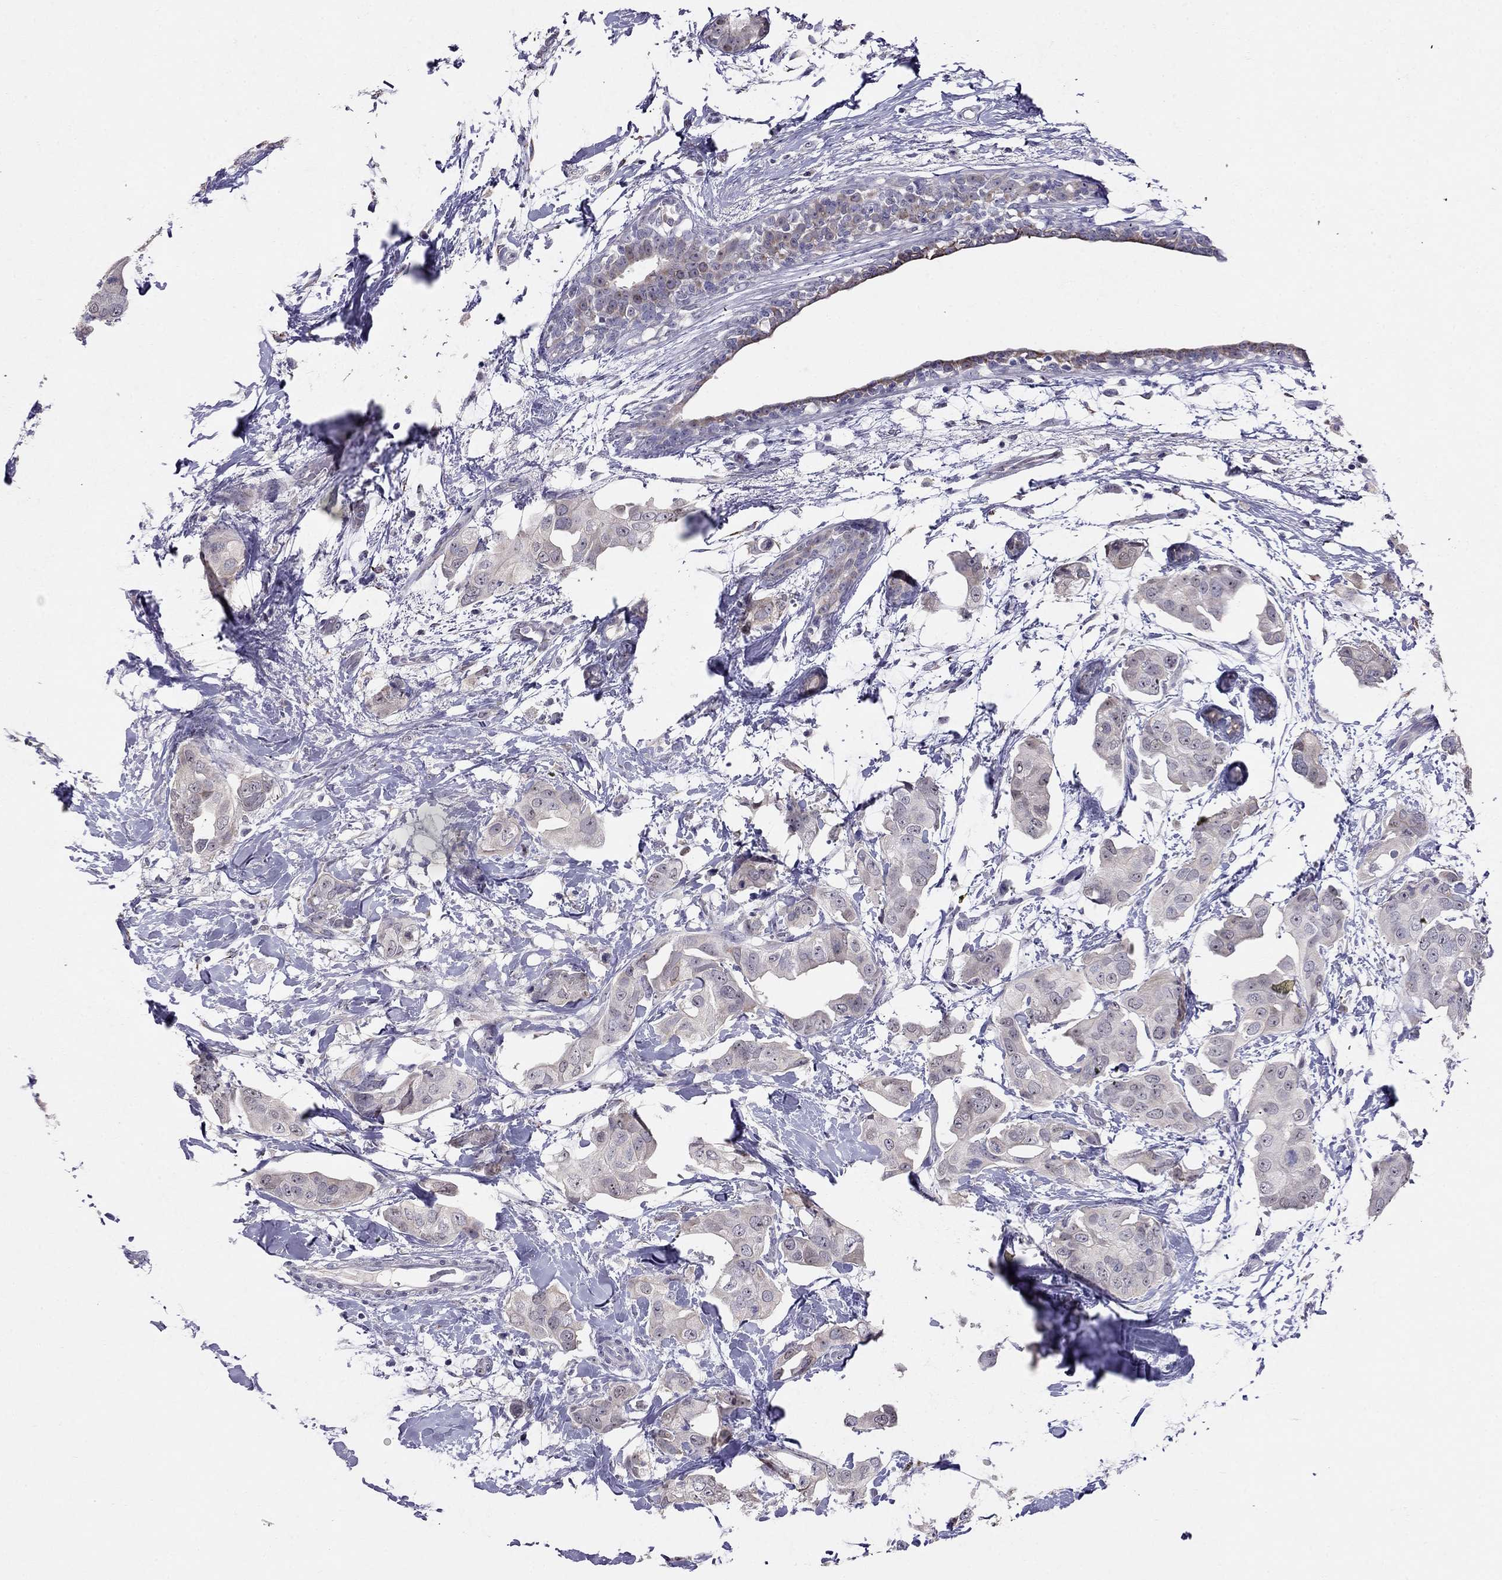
{"staining": {"intensity": "negative", "quantity": "none", "location": "none"}, "tissue": "breast cancer", "cell_type": "Tumor cells", "image_type": "cancer", "snomed": [{"axis": "morphology", "description": "Normal tissue, NOS"}, {"axis": "morphology", "description": "Duct carcinoma"}, {"axis": "topography", "description": "Breast"}], "caption": "This image is of breast intraductal carcinoma stained with IHC to label a protein in brown with the nuclei are counter-stained blue. There is no staining in tumor cells.", "gene": "MYO3B", "patient": {"sex": "female", "age": 40}}